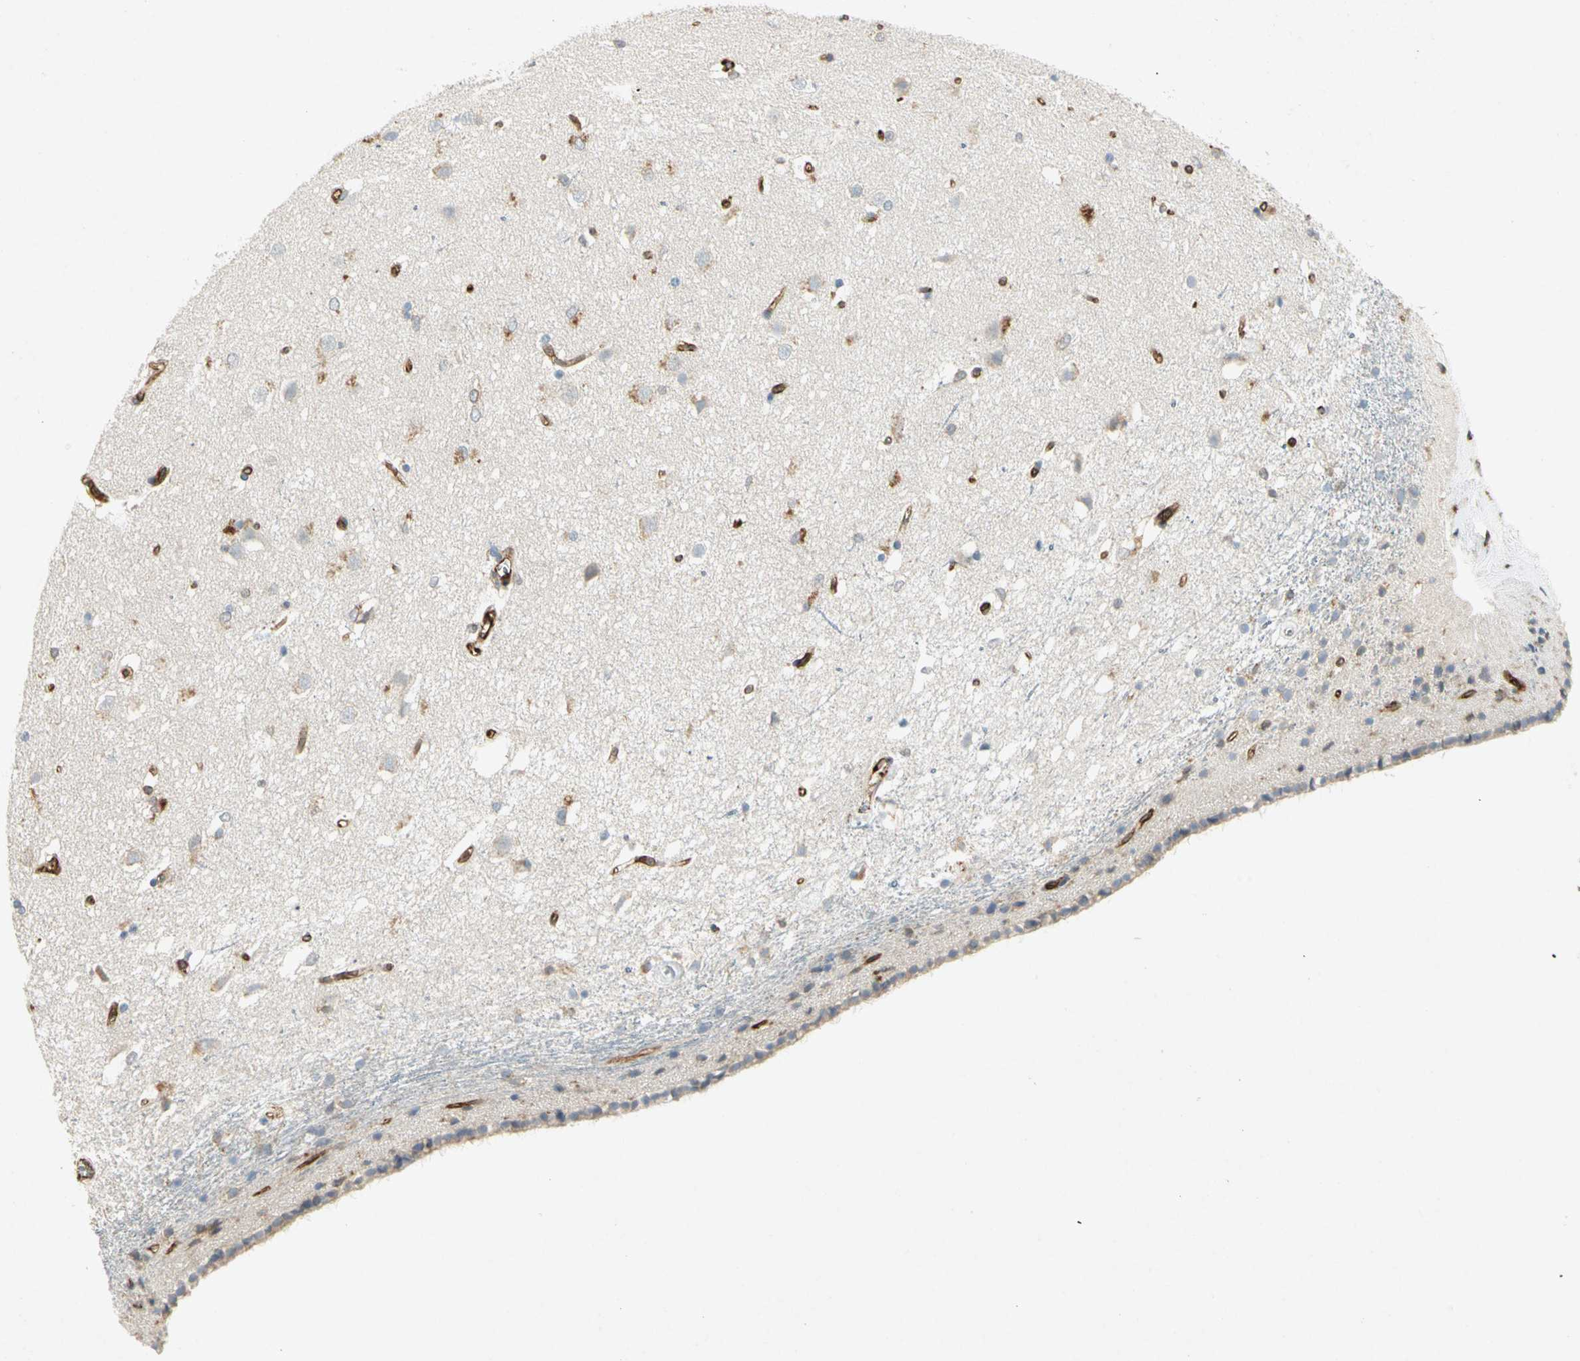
{"staining": {"intensity": "moderate", "quantity": "<25%", "location": "cytoplasmic/membranous"}, "tissue": "caudate", "cell_type": "Glial cells", "image_type": "normal", "snomed": [{"axis": "morphology", "description": "Normal tissue, NOS"}, {"axis": "topography", "description": "Lateral ventricle wall"}], "caption": "Protein staining by immunohistochemistry displays moderate cytoplasmic/membranous staining in about <25% of glial cells in benign caudate. The staining is performed using DAB brown chromogen to label protein expression. The nuclei are counter-stained blue using hematoxylin.", "gene": "TAPBP", "patient": {"sex": "female", "age": 19}}